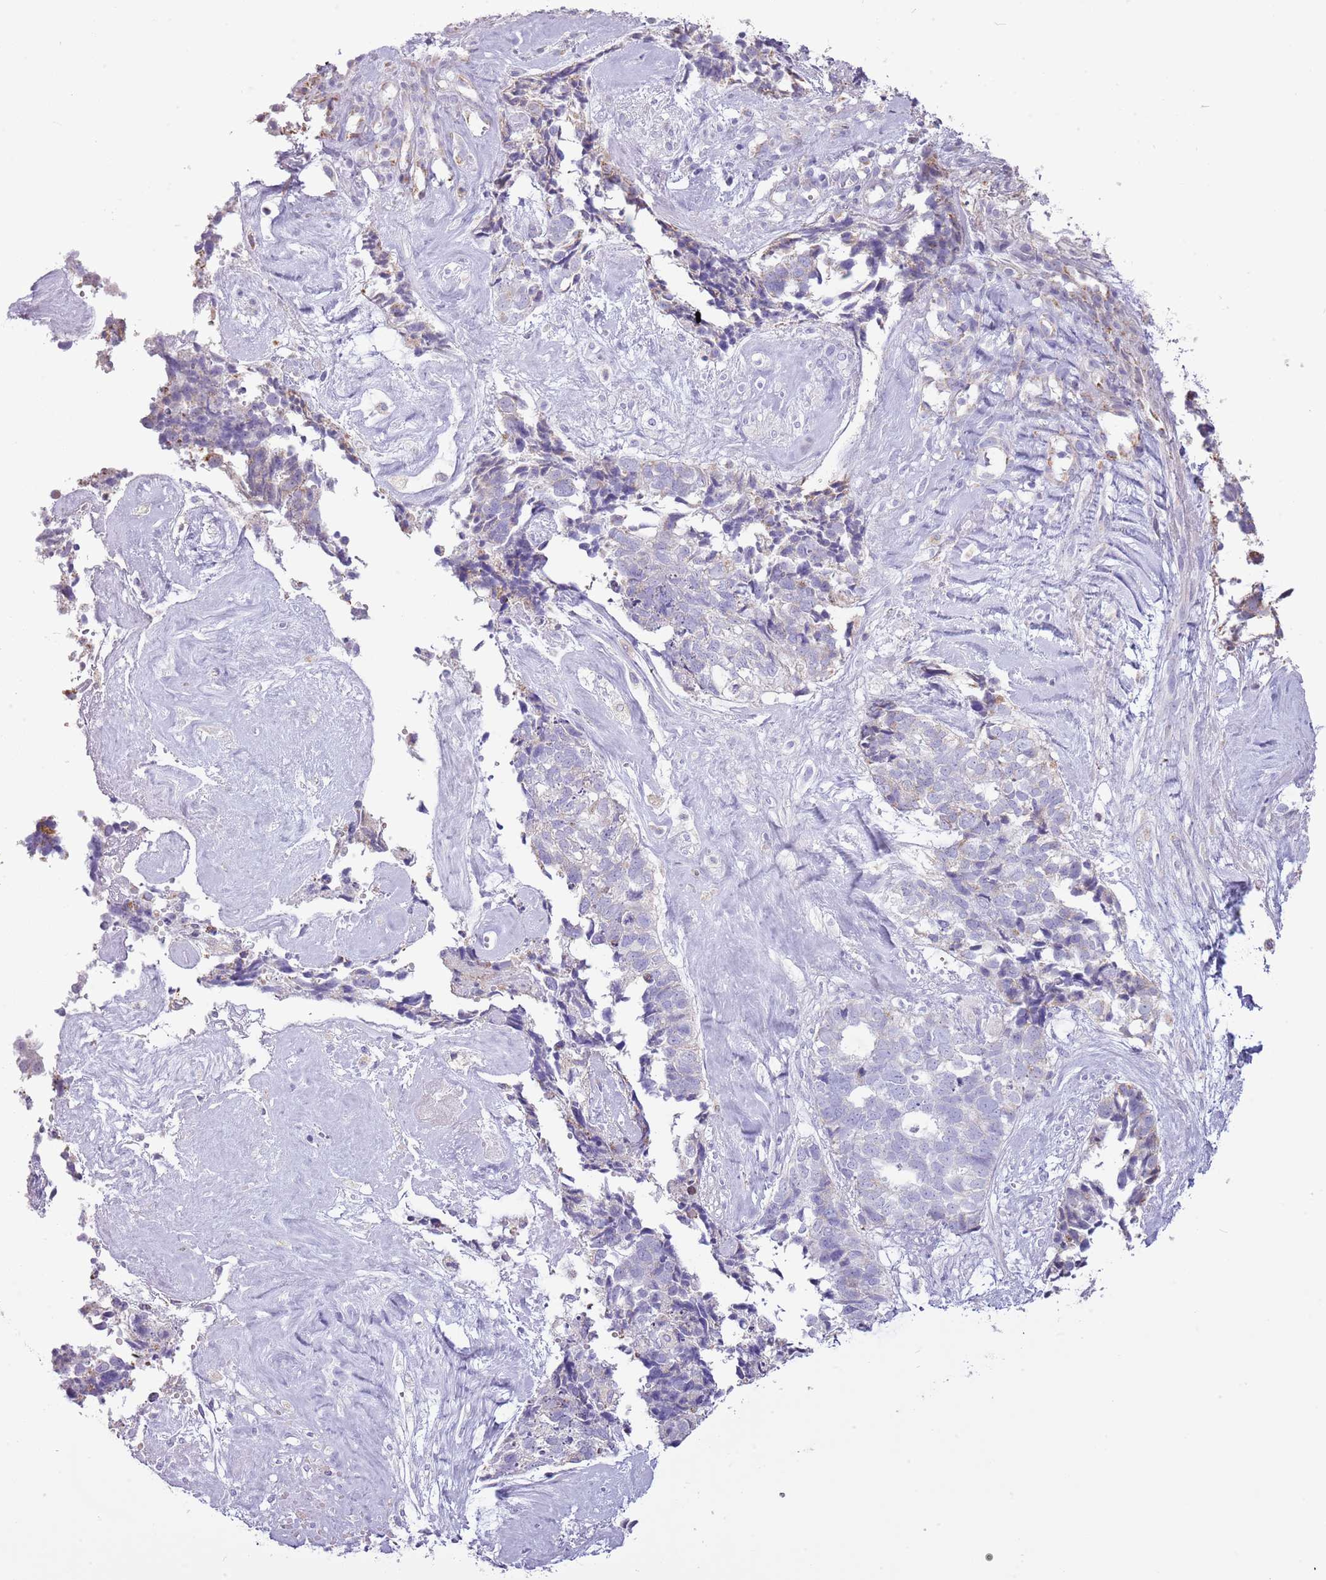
{"staining": {"intensity": "negative", "quantity": "none", "location": "none"}, "tissue": "cervical cancer", "cell_type": "Tumor cells", "image_type": "cancer", "snomed": [{"axis": "morphology", "description": "Squamous cell carcinoma, NOS"}, {"axis": "topography", "description": "Cervix"}], "caption": "The image exhibits no staining of tumor cells in cervical squamous cell carcinoma. Nuclei are stained in blue.", "gene": "SLC23A1", "patient": {"sex": "female", "age": 63}}